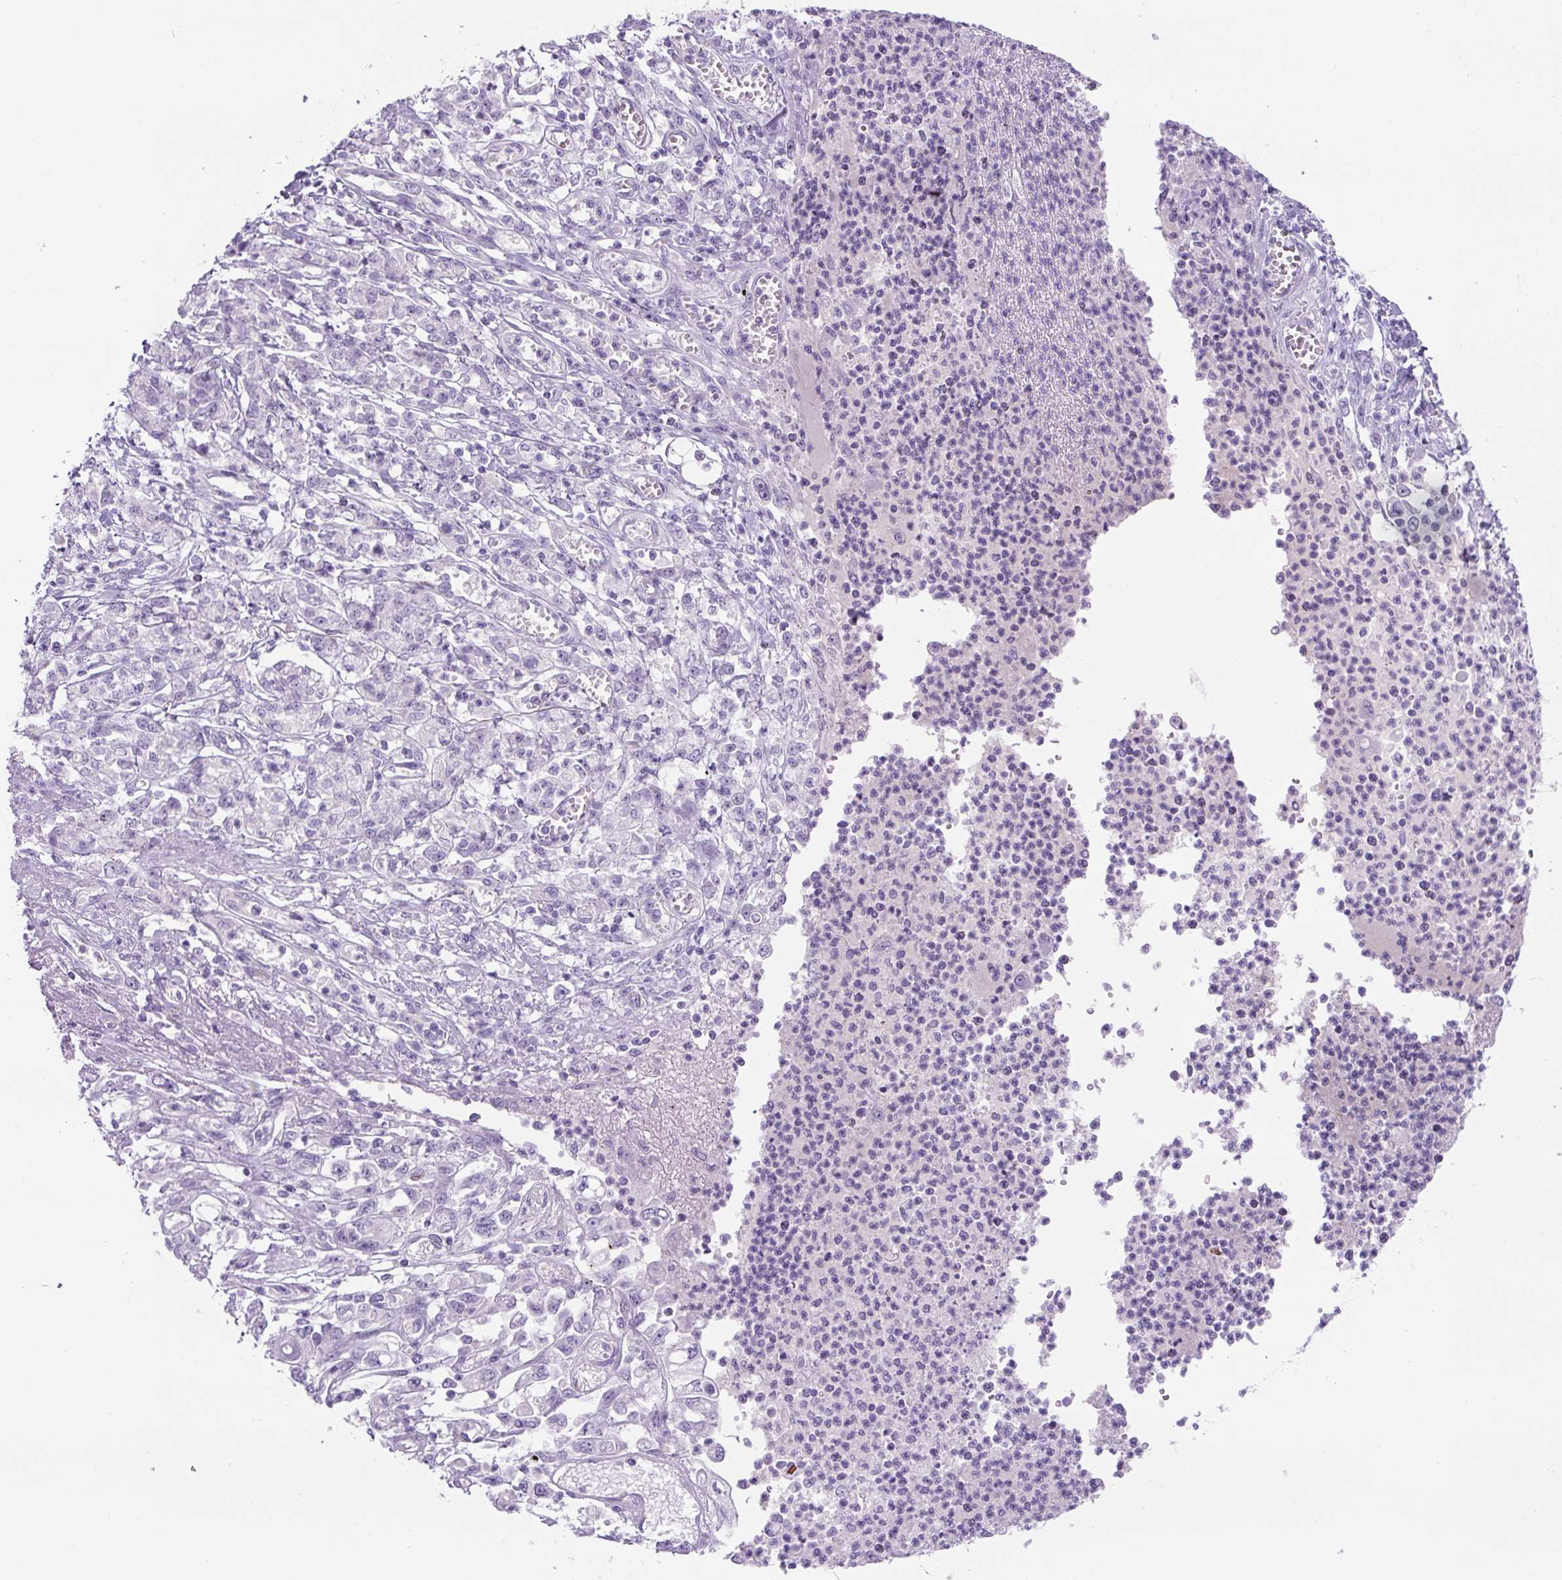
{"staining": {"intensity": "negative", "quantity": "none", "location": "none"}, "tissue": "stomach cancer", "cell_type": "Tumor cells", "image_type": "cancer", "snomed": [{"axis": "morphology", "description": "Adenocarcinoma, NOS"}, {"axis": "topography", "description": "Stomach"}], "caption": "A photomicrograph of human stomach cancer (adenocarcinoma) is negative for staining in tumor cells.", "gene": "RSPO4", "patient": {"sex": "female", "age": 76}}